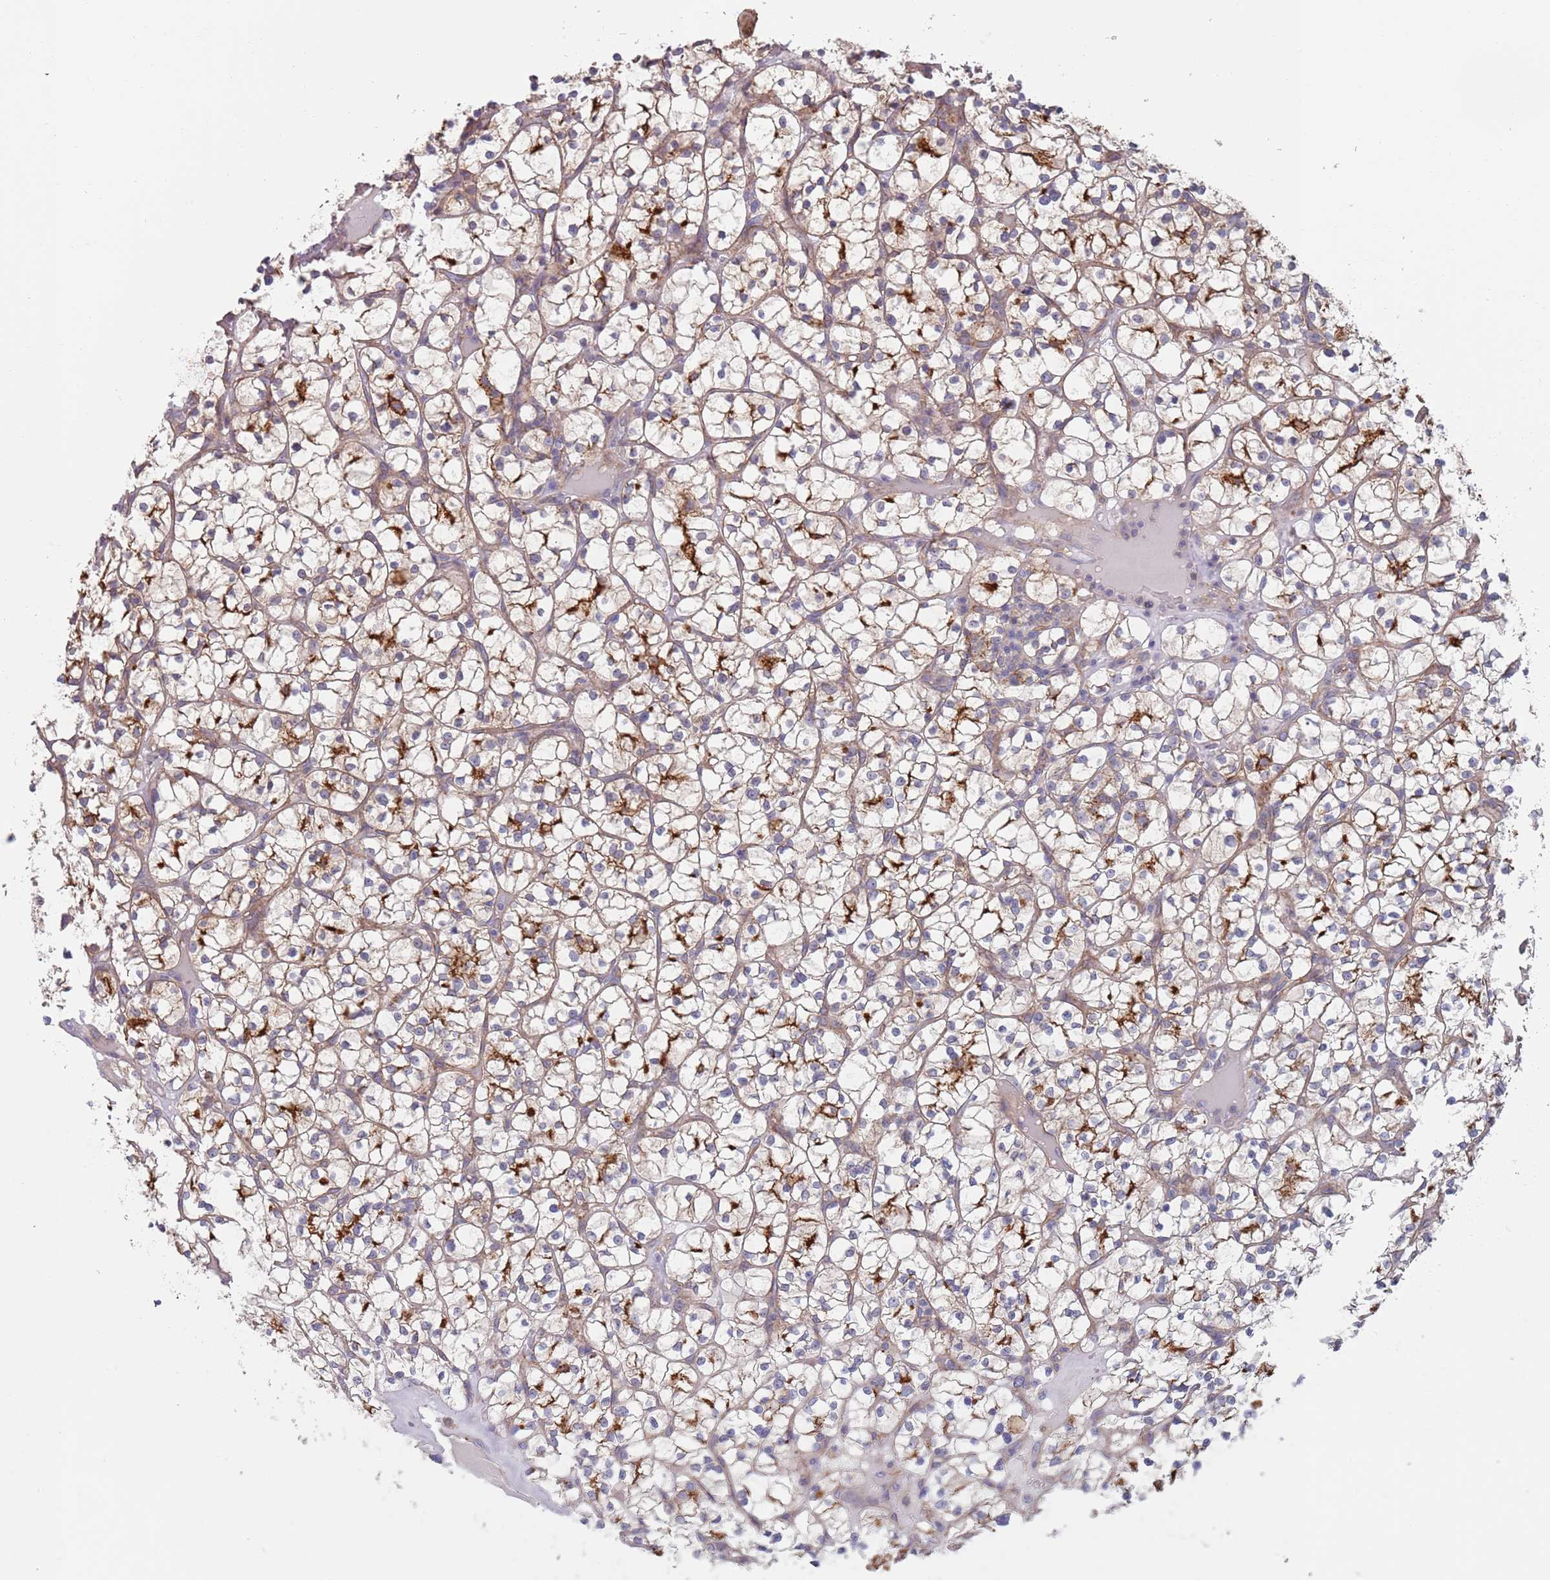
{"staining": {"intensity": "weak", "quantity": ">75%", "location": "cytoplasmic/membranous"}, "tissue": "renal cancer", "cell_type": "Tumor cells", "image_type": "cancer", "snomed": [{"axis": "morphology", "description": "Adenocarcinoma, NOS"}, {"axis": "topography", "description": "Kidney"}], "caption": "About >75% of tumor cells in renal cancer (adenocarcinoma) reveal weak cytoplasmic/membranous protein positivity as visualized by brown immunohistochemical staining.", "gene": "APPL2", "patient": {"sex": "female", "age": 64}}